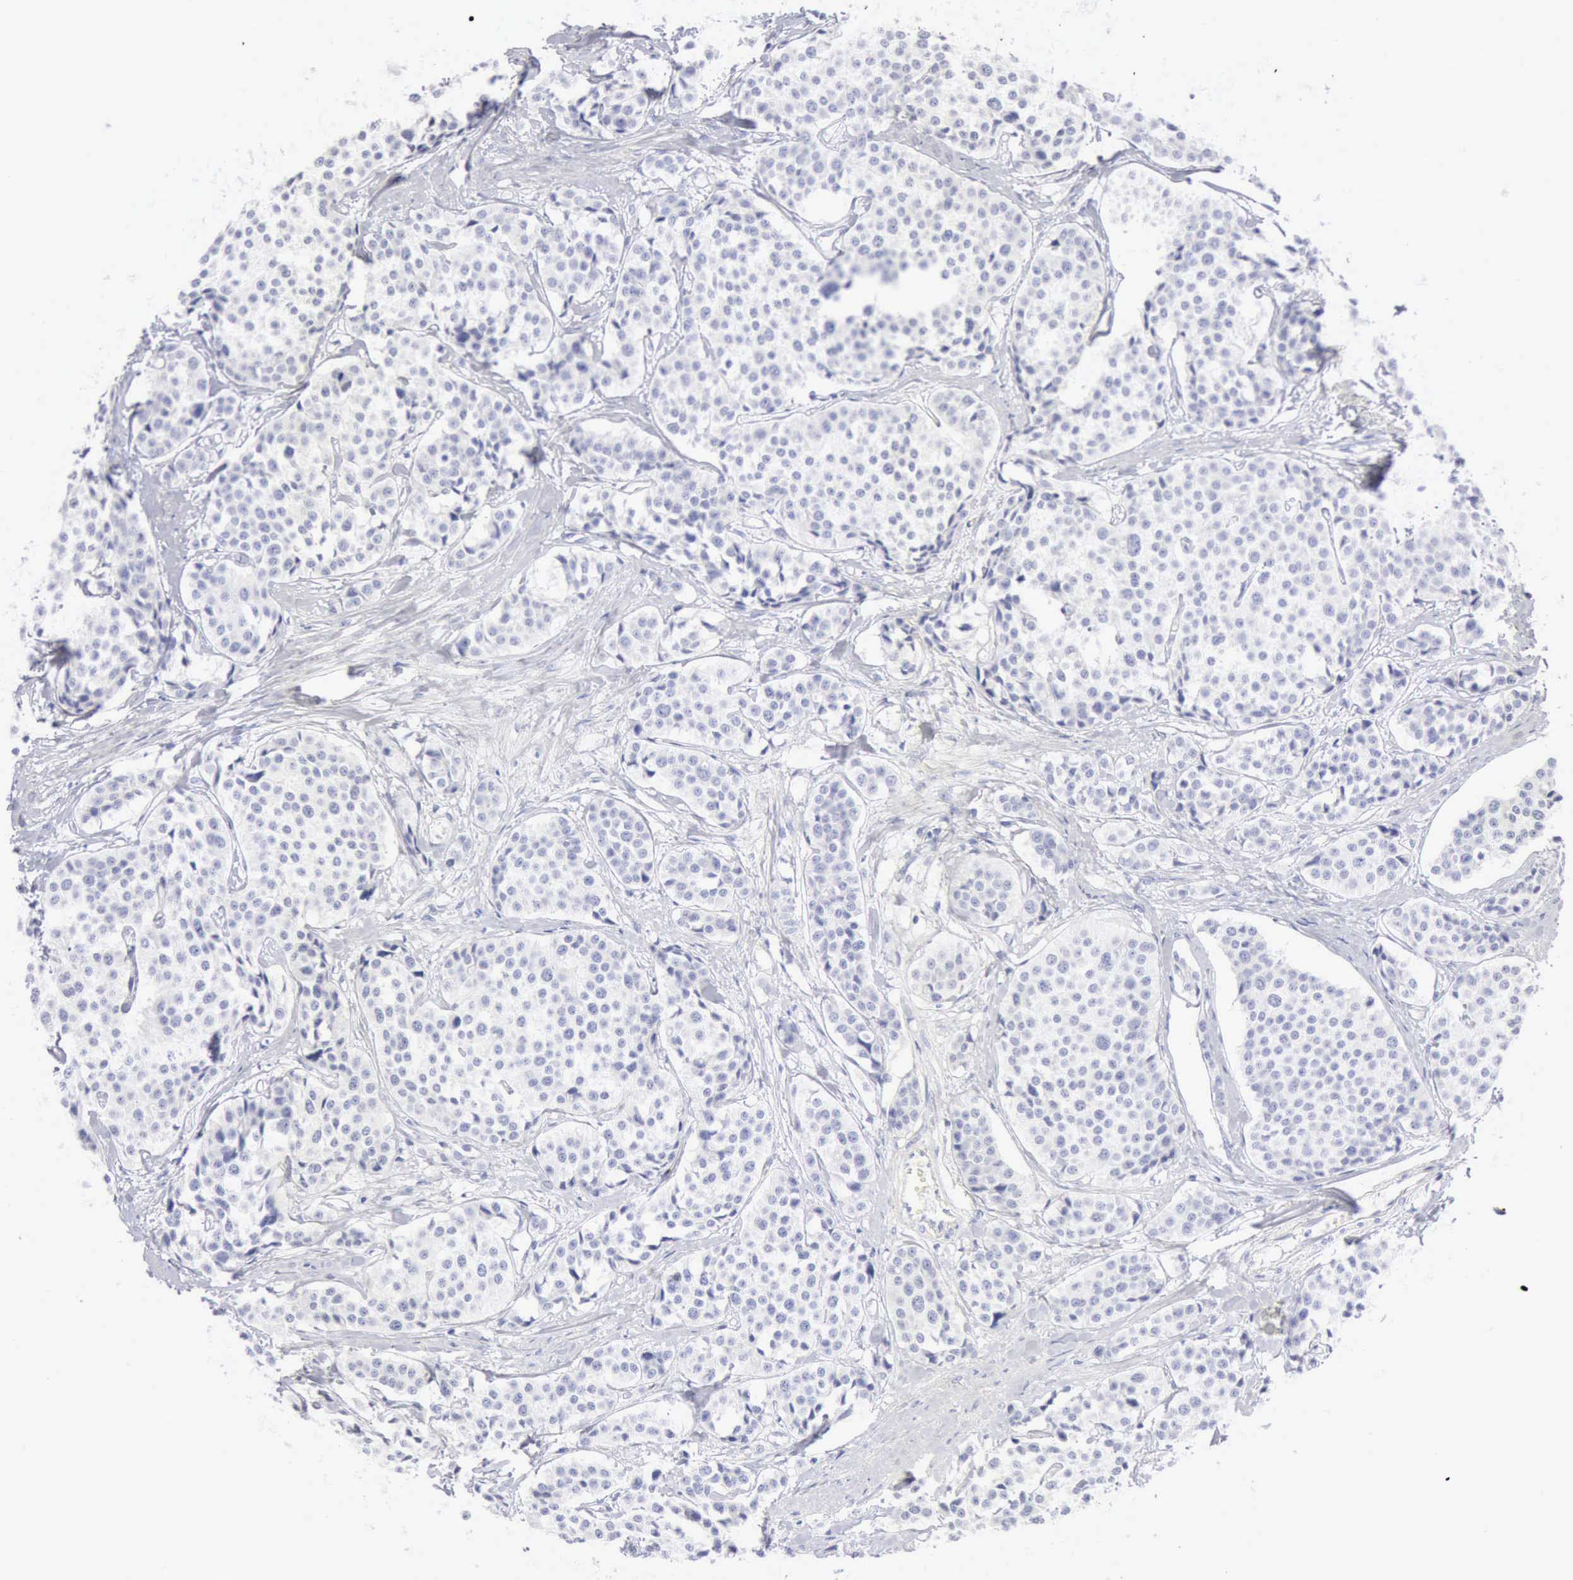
{"staining": {"intensity": "negative", "quantity": "none", "location": "none"}, "tissue": "carcinoid", "cell_type": "Tumor cells", "image_type": "cancer", "snomed": [{"axis": "morphology", "description": "Carcinoid, malignant, NOS"}, {"axis": "topography", "description": "Small intestine"}], "caption": "Immunohistochemistry (IHC) micrograph of neoplastic tissue: carcinoid stained with DAB reveals no significant protein expression in tumor cells. (DAB (3,3'-diaminobenzidine) immunohistochemistry (IHC) visualized using brightfield microscopy, high magnification).", "gene": "KRT5", "patient": {"sex": "male", "age": 60}}